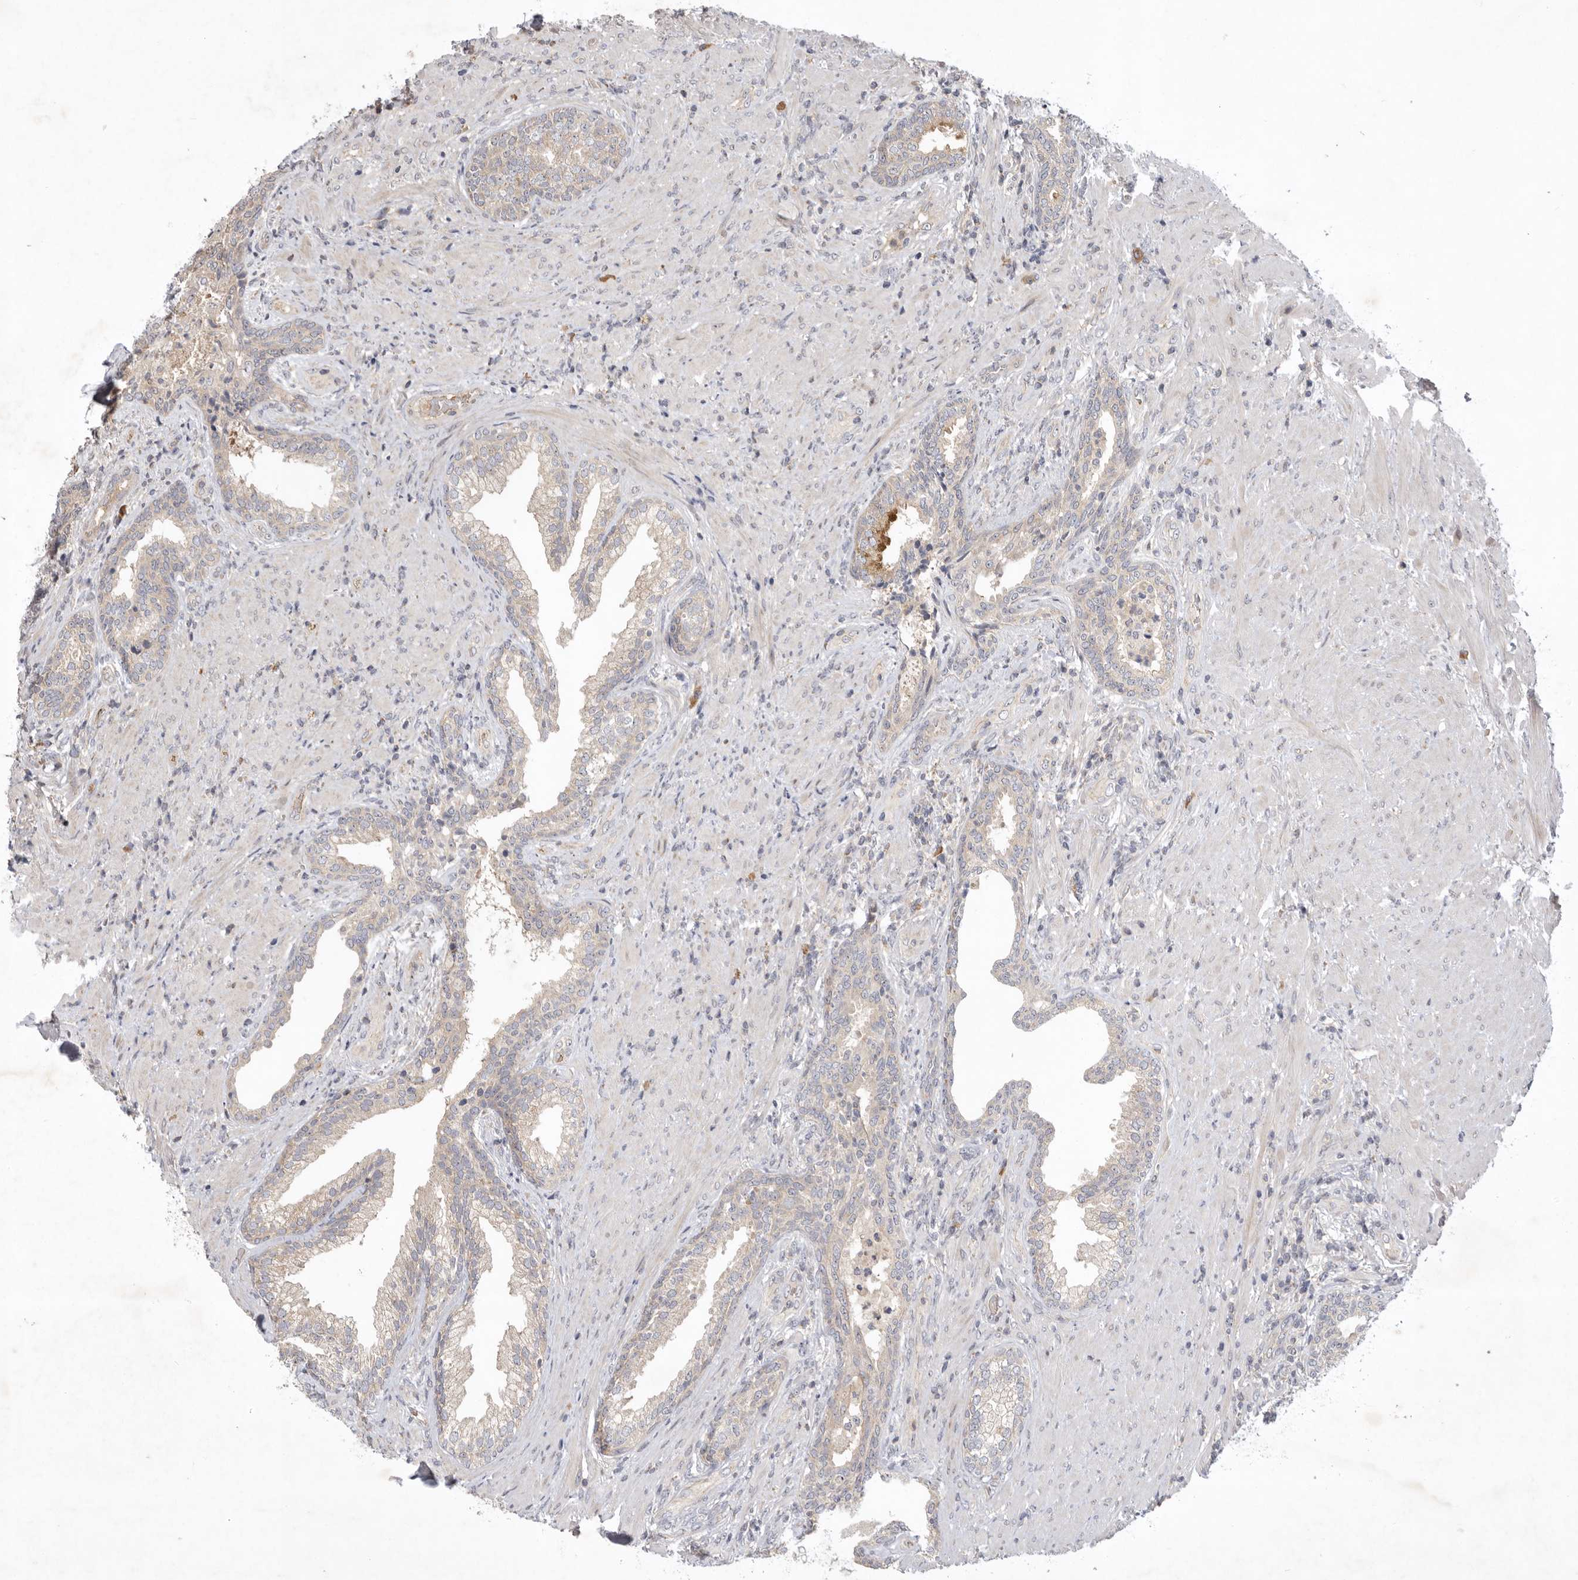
{"staining": {"intensity": "weak", "quantity": ">75%", "location": "cytoplasmic/membranous"}, "tissue": "prostate", "cell_type": "Glandular cells", "image_type": "normal", "snomed": [{"axis": "morphology", "description": "Normal tissue, NOS"}, {"axis": "topography", "description": "Prostate"}], "caption": "Immunohistochemical staining of benign human prostate displays >75% levels of weak cytoplasmic/membranous protein positivity in about >75% of glandular cells. The staining was performed using DAB, with brown indicating positive protein expression. Nuclei are stained blue with hematoxylin.", "gene": "KIF2B", "patient": {"sex": "male", "age": 76}}